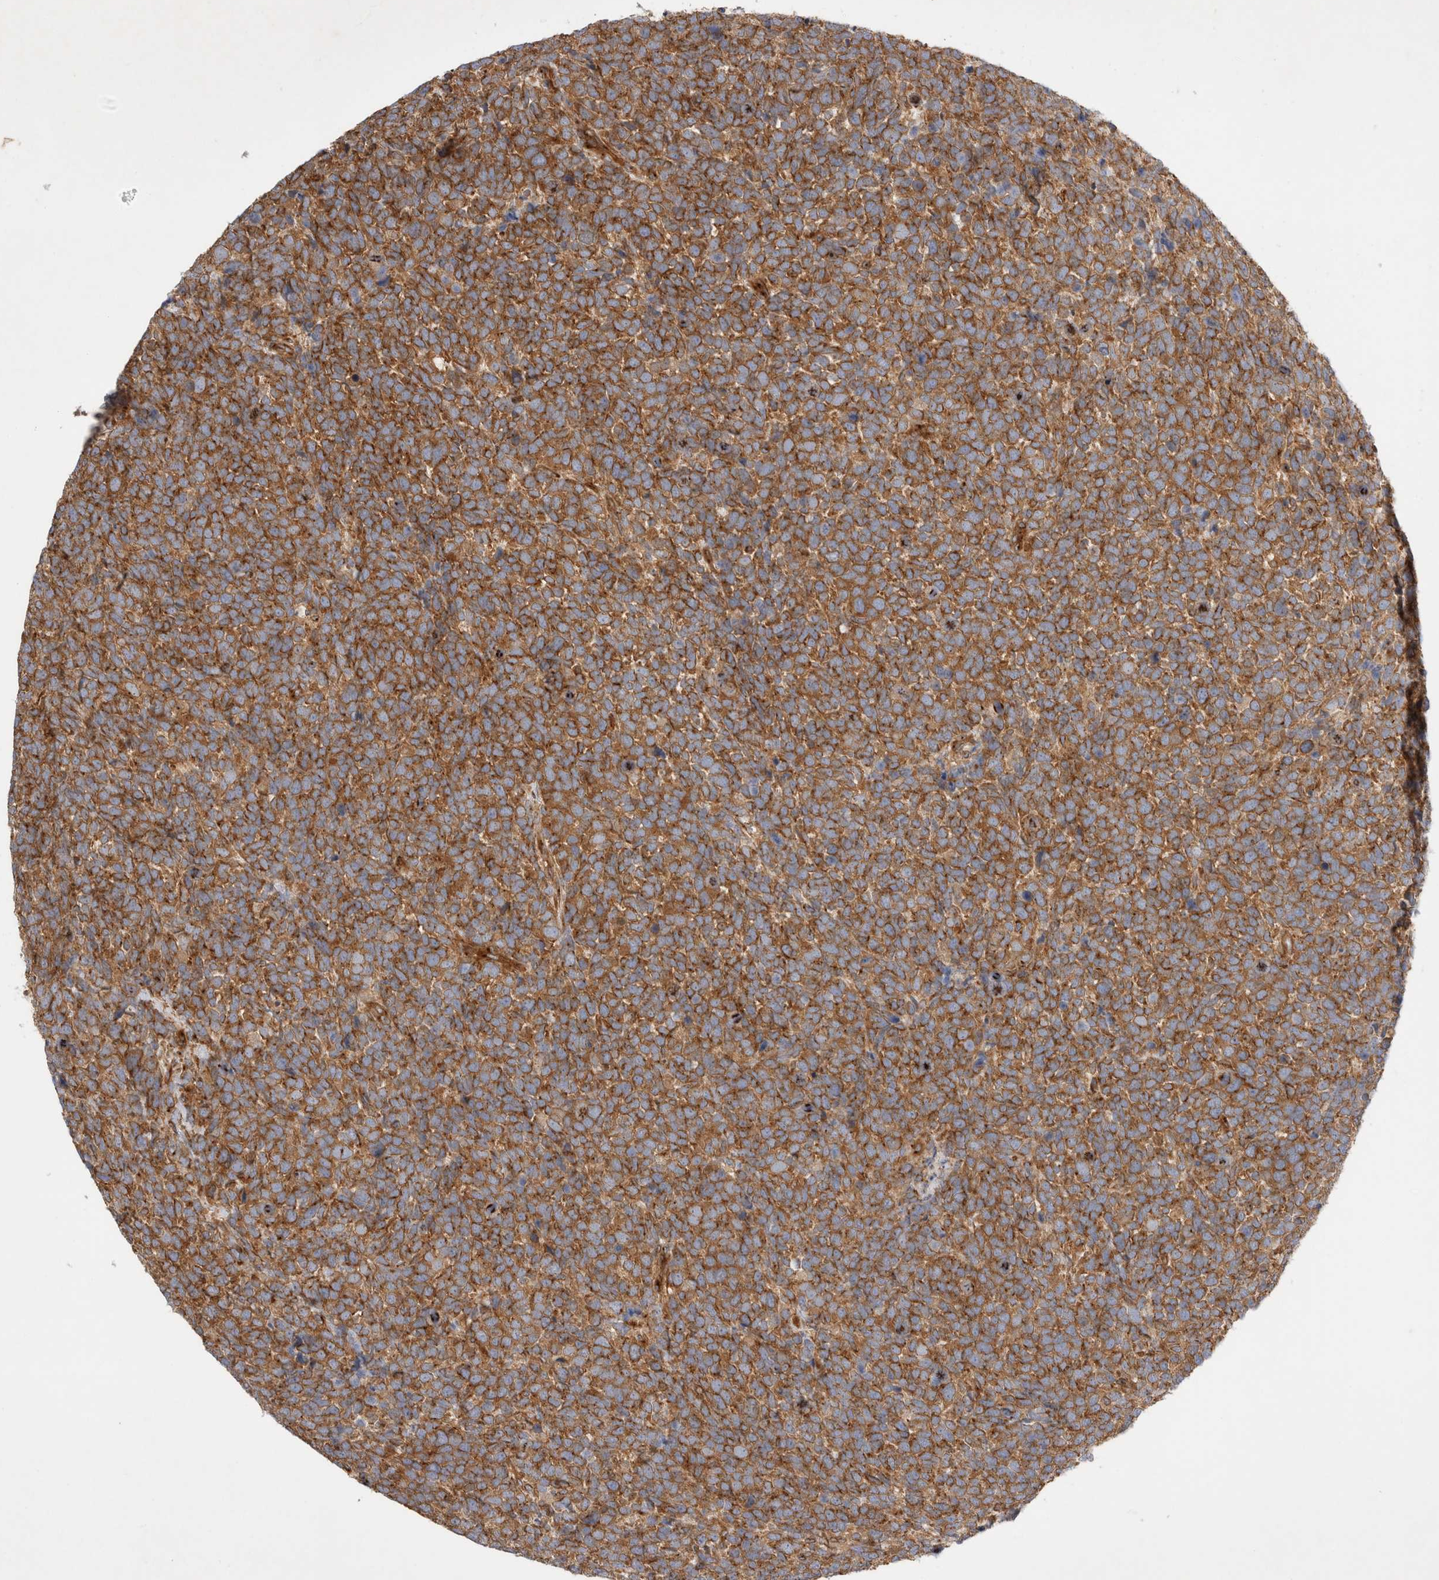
{"staining": {"intensity": "moderate", "quantity": ">75%", "location": "cytoplasmic/membranous"}, "tissue": "urothelial cancer", "cell_type": "Tumor cells", "image_type": "cancer", "snomed": [{"axis": "morphology", "description": "Urothelial carcinoma, High grade"}, {"axis": "topography", "description": "Urinary bladder"}], "caption": "The immunohistochemical stain highlights moderate cytoplasmic/membranous staining in tumor cells of high-grade urothelial carcinoma tissue. The protein is shown in brown color, while the nuclei are stained blue.", "gene": "GPR150", "patient": {"sex": "female", "age": 82}}